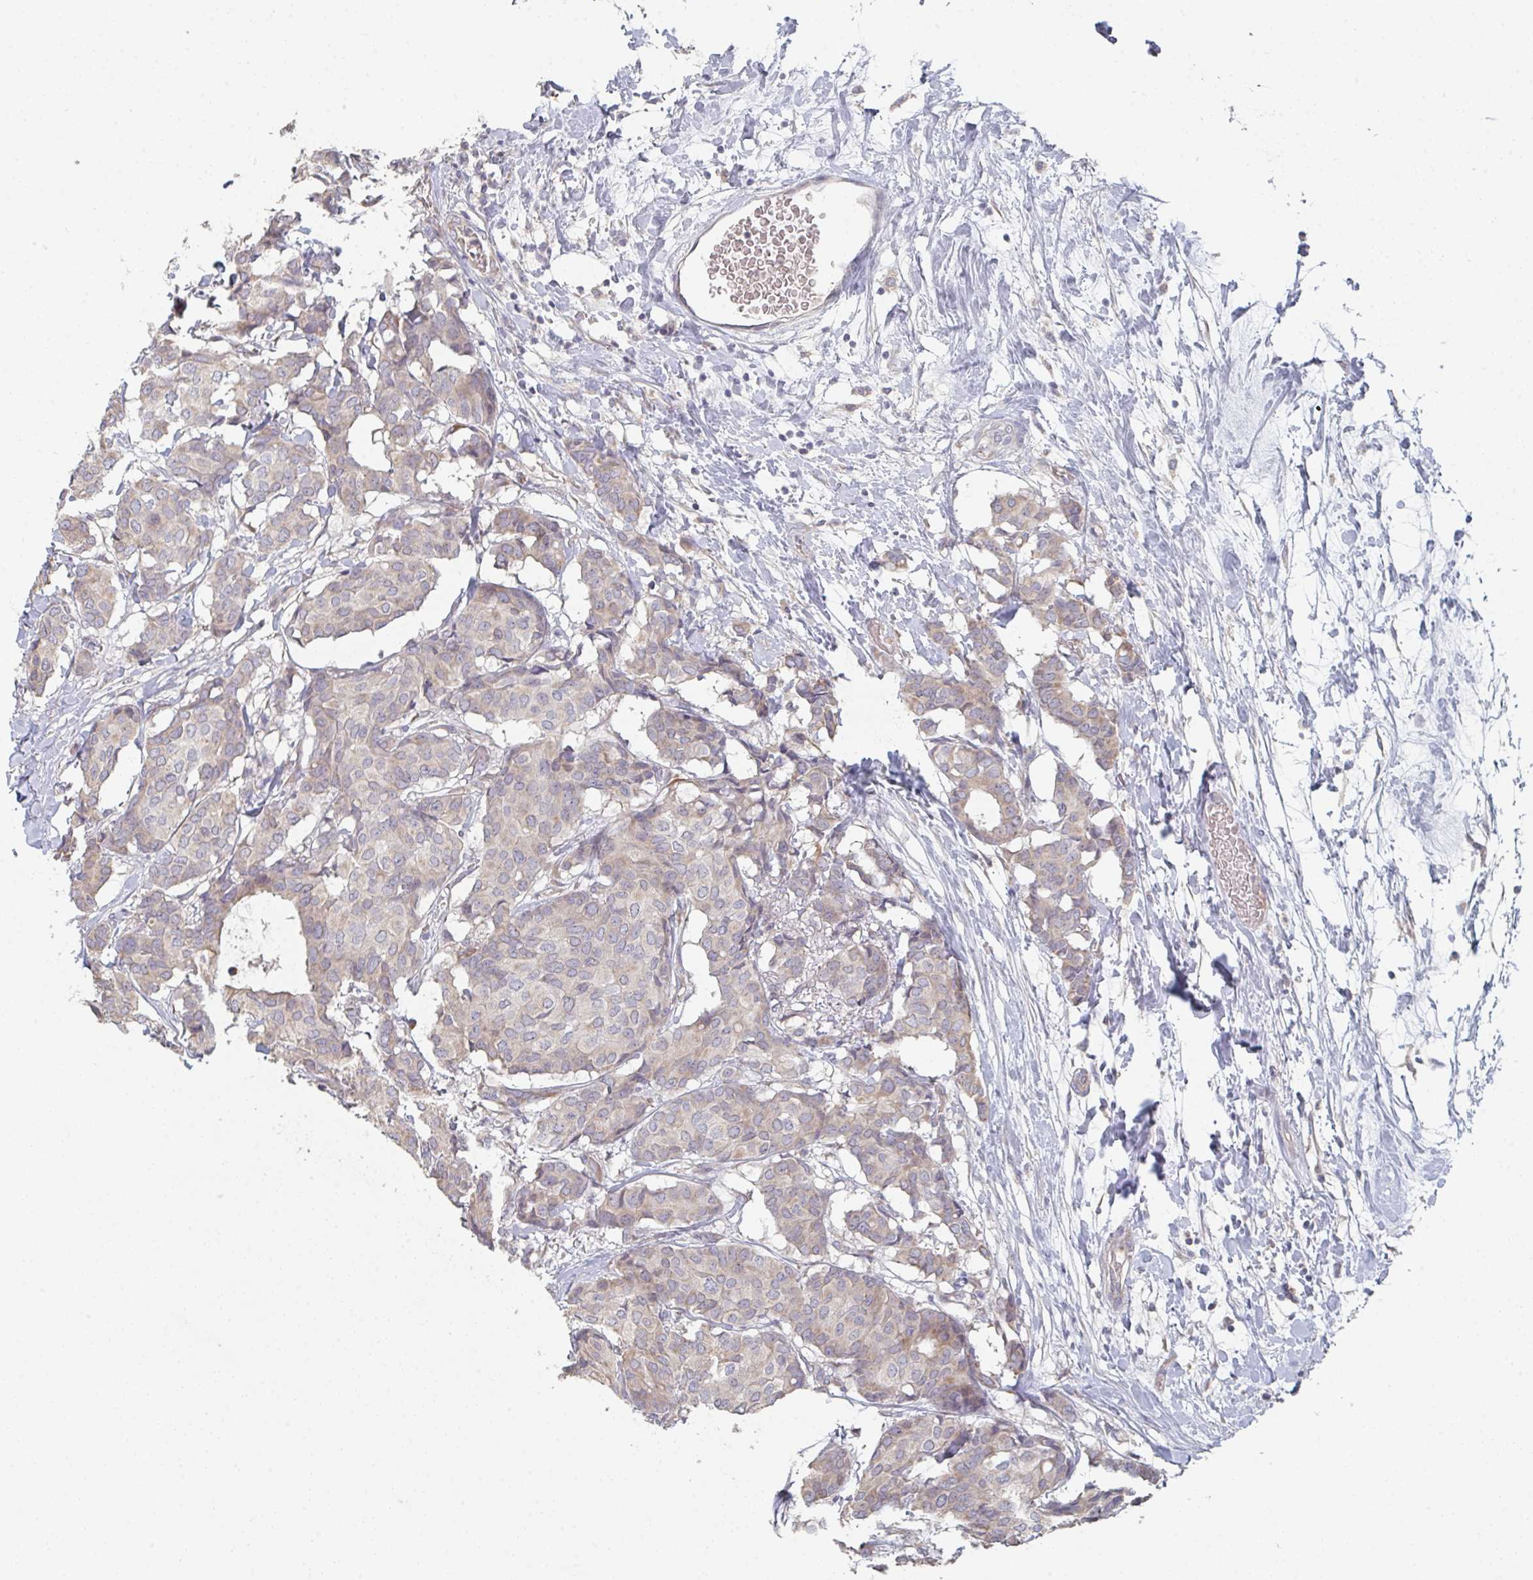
{"staining": {"intensity": "weak", "quantity": "<25%", "location": "cytoplasmic/membranous"}, "tissue": "breast cancer", "cell_type": "Tumor cells", "image_type": "cancer", "snomed": [{"axis": "morphology", "description": "Duct carcinoma"}, {"axis": "topography", "description": "Breast"}], "caption": "Micrograph shows no protein expression in tumor cells of infiltrating ductal carcinoma (breast) tissue.", "gene": "ELOVL1", "patient": {"sex": "female", "age": 75}}